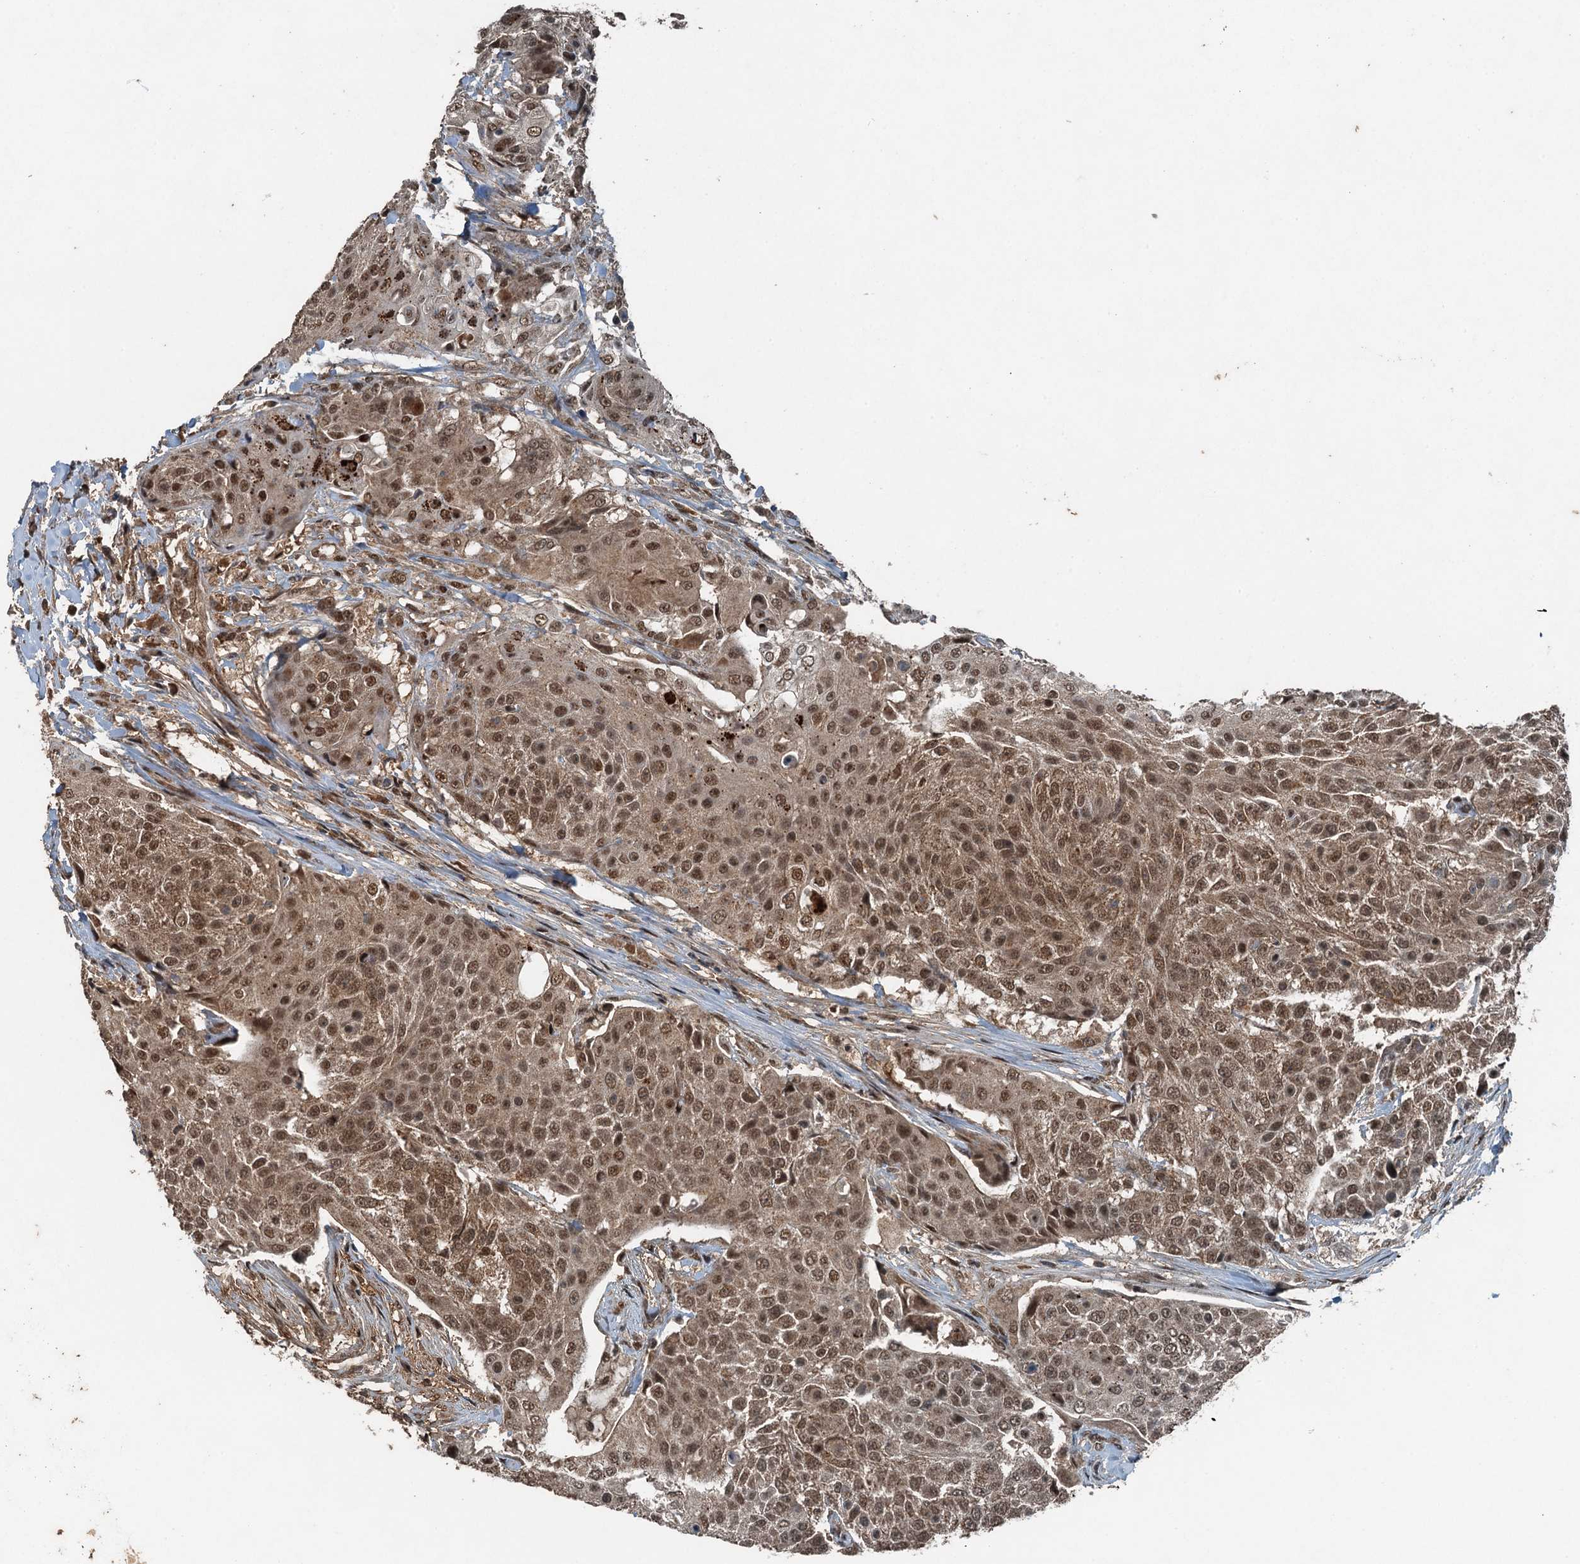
{"staining": {"intensity": "moderate", "quantity": ">75%", "location": "cytoplasmic/membranous,nuclear"}, "tissue": "urothelial cancer", "cell_type": "Tumor cells", "image_type": "cancer", "snomed": [{"axis": "morphology", "description": "Urothelial carcinoma, High grade"}, {"axis": "topography", "description": "Urinary bladder"}], "caption": "Moderate cytoplasmic/membranous and nuclear protein staining is seen in about >75% of tumor cells in urothelial cancer.", "gene": "UBXN6", "patient": {"sex": "female", "age": 63}}